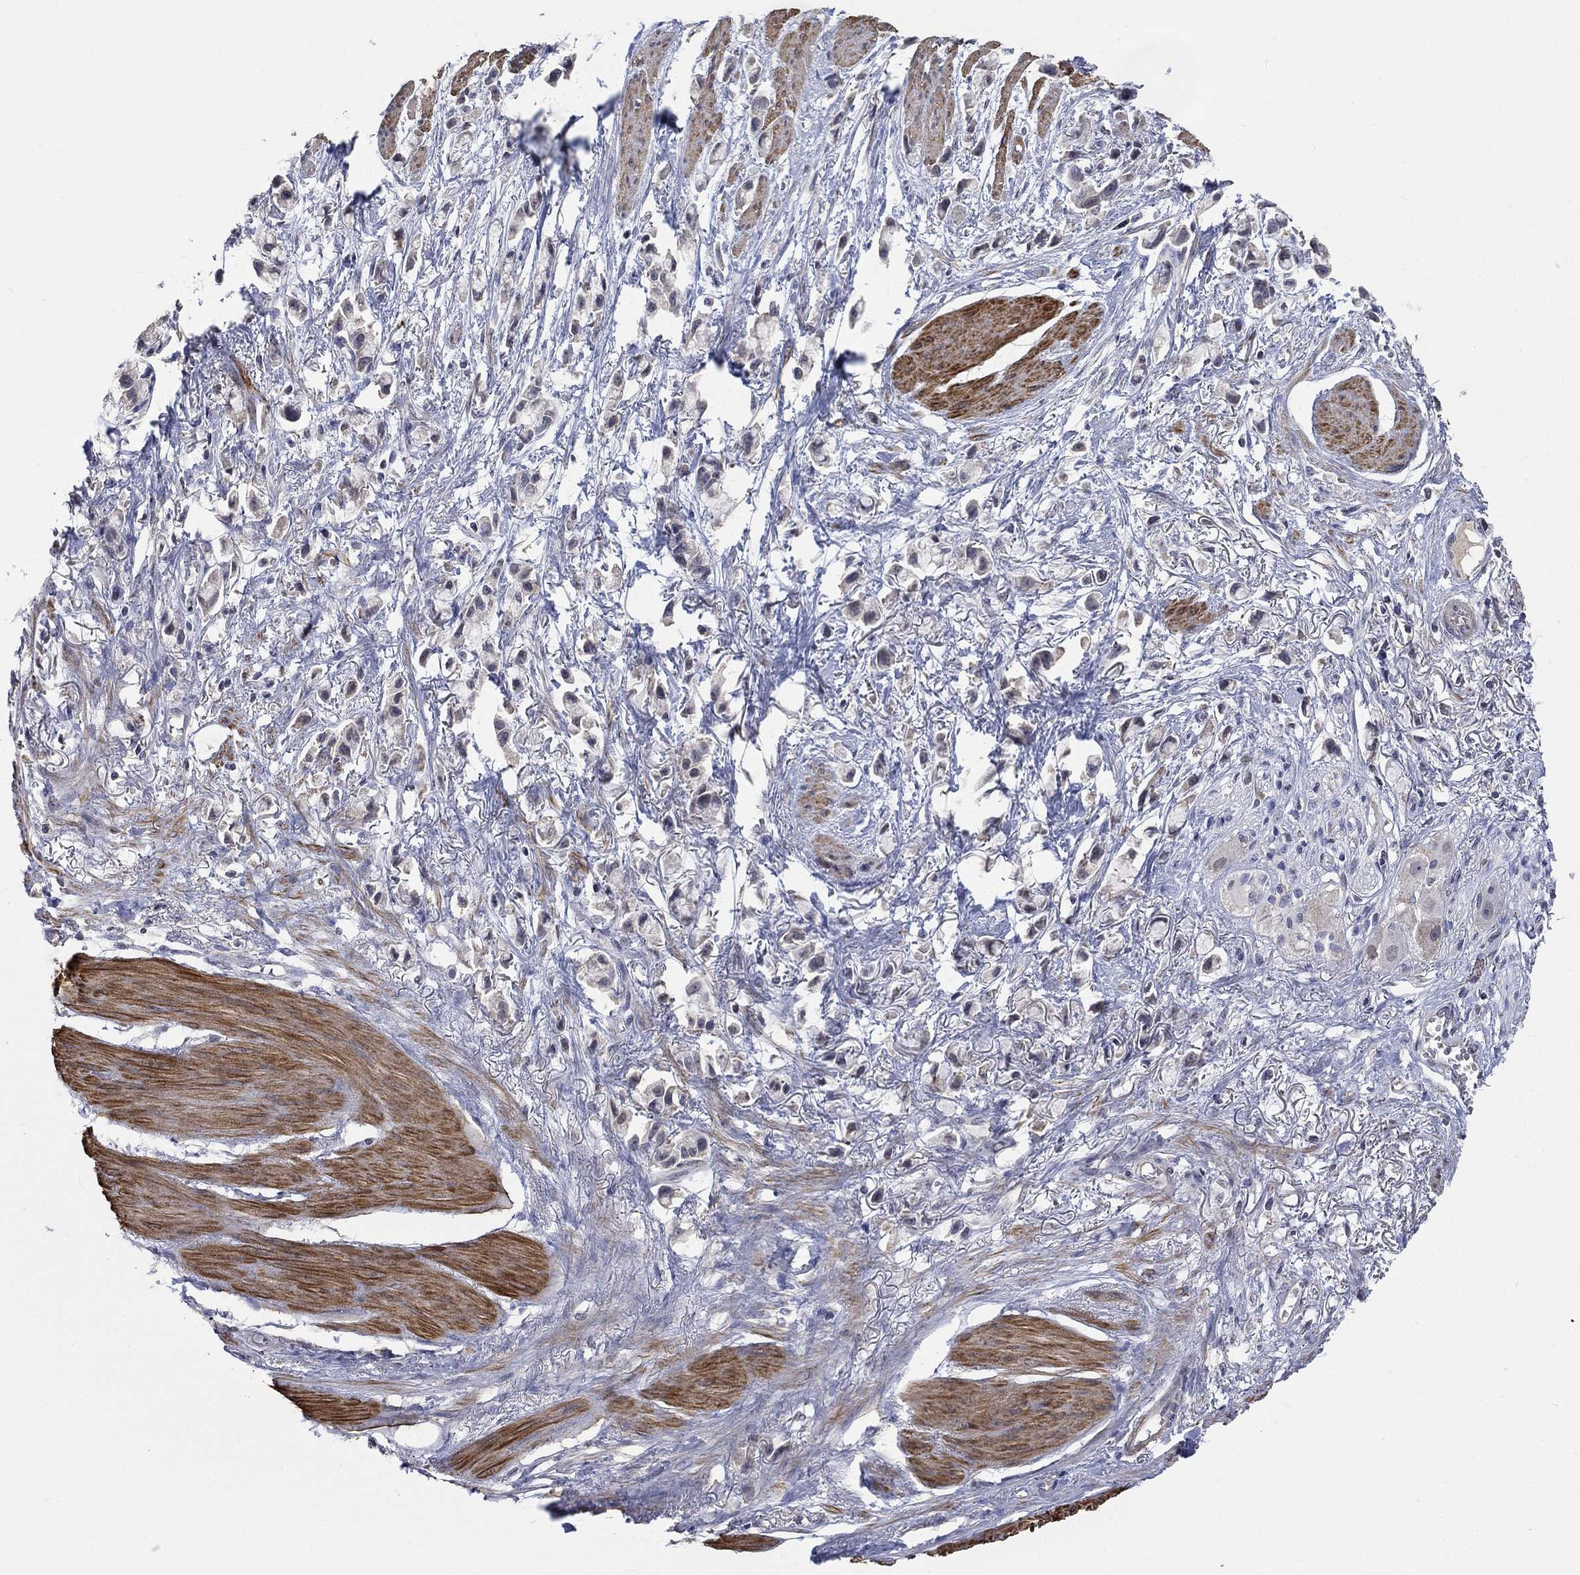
{"staining": {"intensity": "negative", "quantity": "none", "location": "none"}, "tissue": "stomach cancer", "cell_type": "Tumor cells", "image_type": "cancer", "snomed": [{"axis": "morphology", "description": "Adenocarcinoma, NOS"}, {"axis": "topography", "description": "Stomach"}], "caption": "High power microscopy micrograph of an IHC histopathology image of stomach cancer, revealing no significant expression in tumor cells.", "gene": "ZBTB18", "patient": {"sex": "female", "age": 81}}